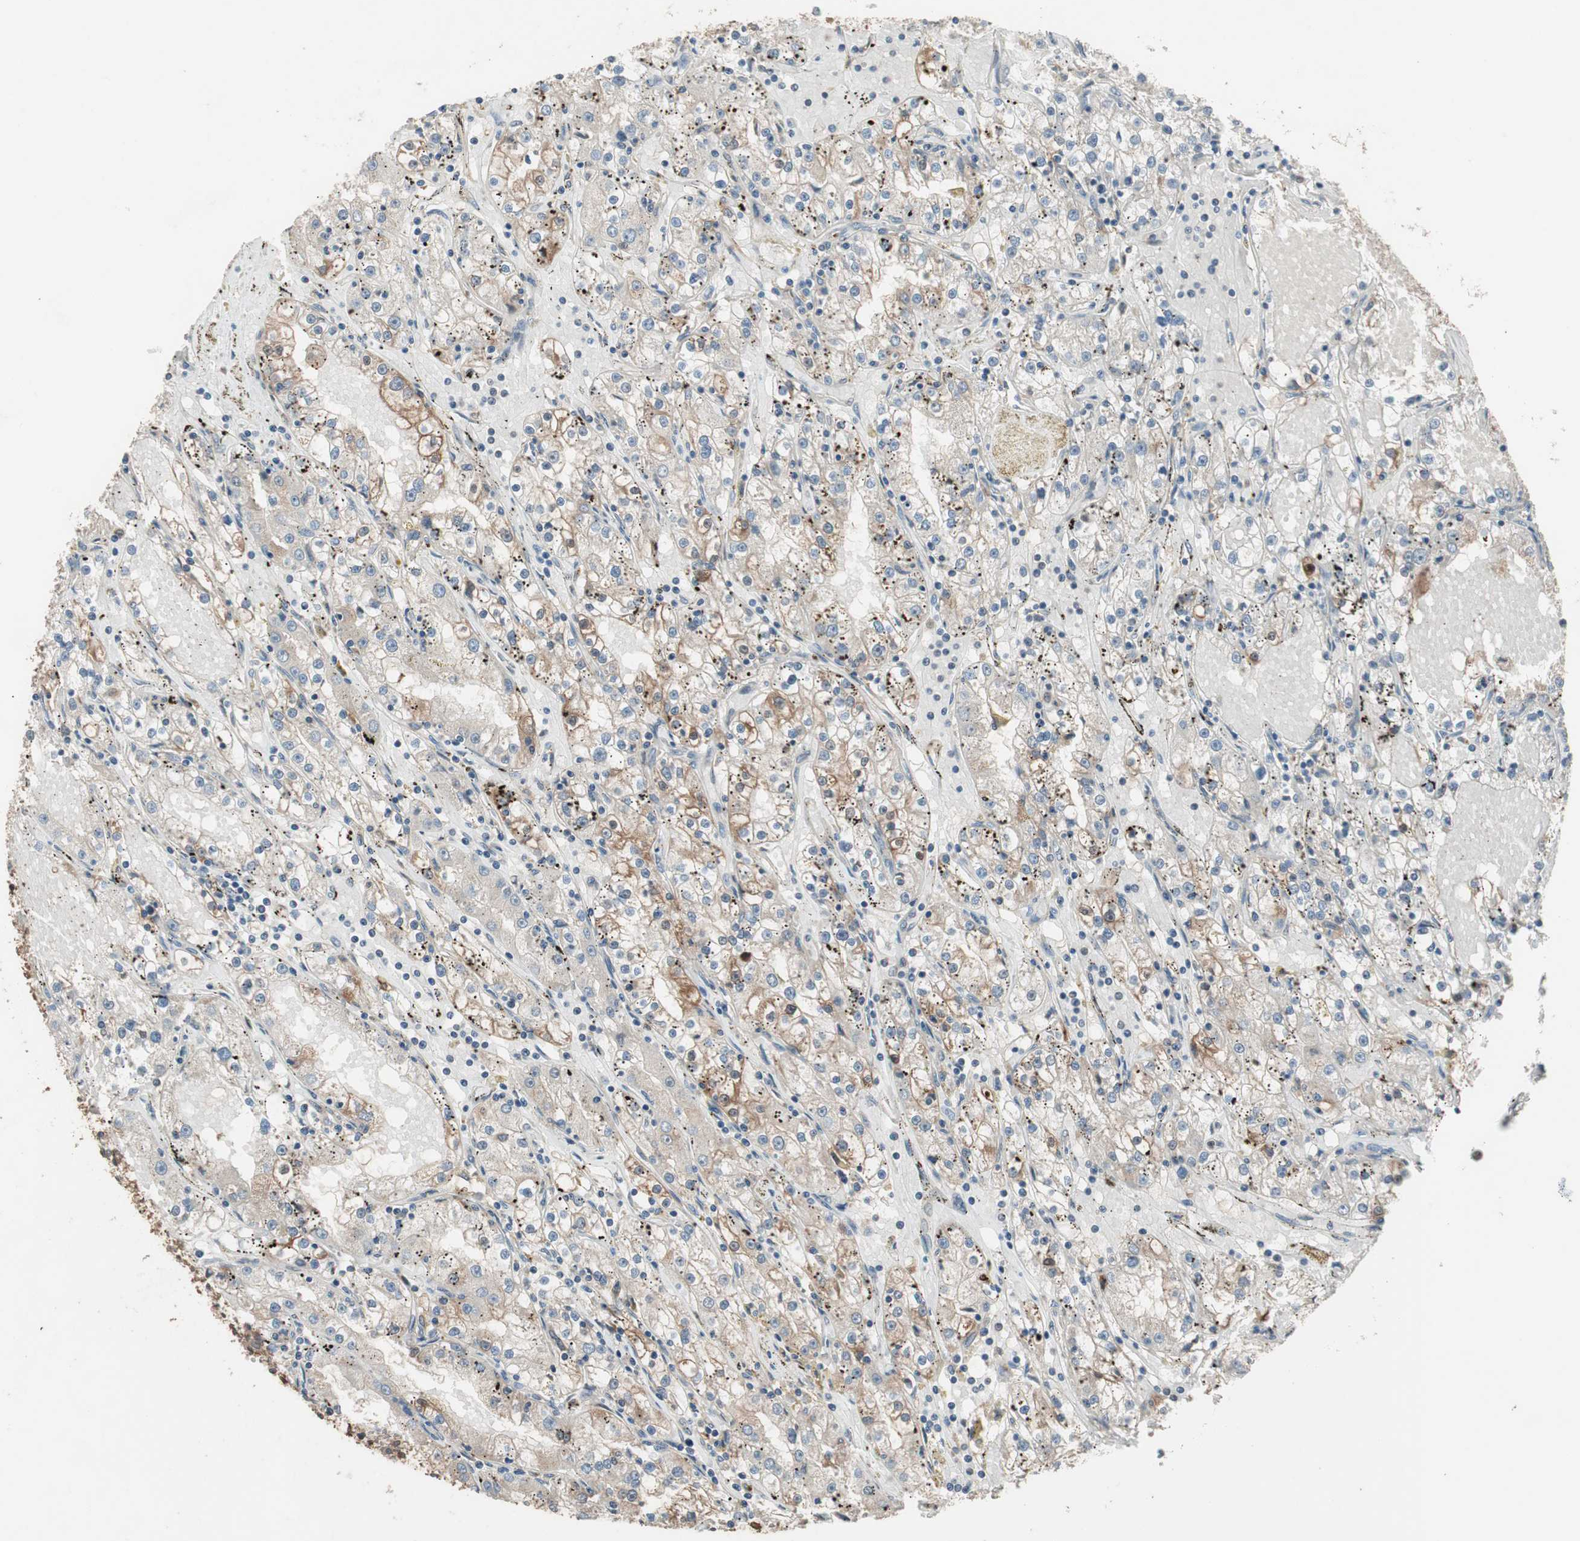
{"staining": {"intensity": "moderate", "quantity": "25%-75%", "location": "cytoplasmic/membranous"}, "tissue": "renal cancer", "cell_type": "Tumor cells", "image_type": "cancer", "snomed": [{"axis": "morphology", "description": "Adenocarcinoma, NOS"}, {"axis": "topography", "description": "Kidney"}], "caption": "IHC staining of adenocarcinoma (renal), which demonstrates medium levels of moderate cytoplasmic/membranous staining in about 25%-75% of tumor cells indicating moderate cytoplasmic/membranous protein expression. The staining was performed using DAB (brown) for protein detection and nuclei were counterstained in hematoxylin (blue).", "gene": "ATP6AP2", "patient": {"sex": "male", "age": 56}}